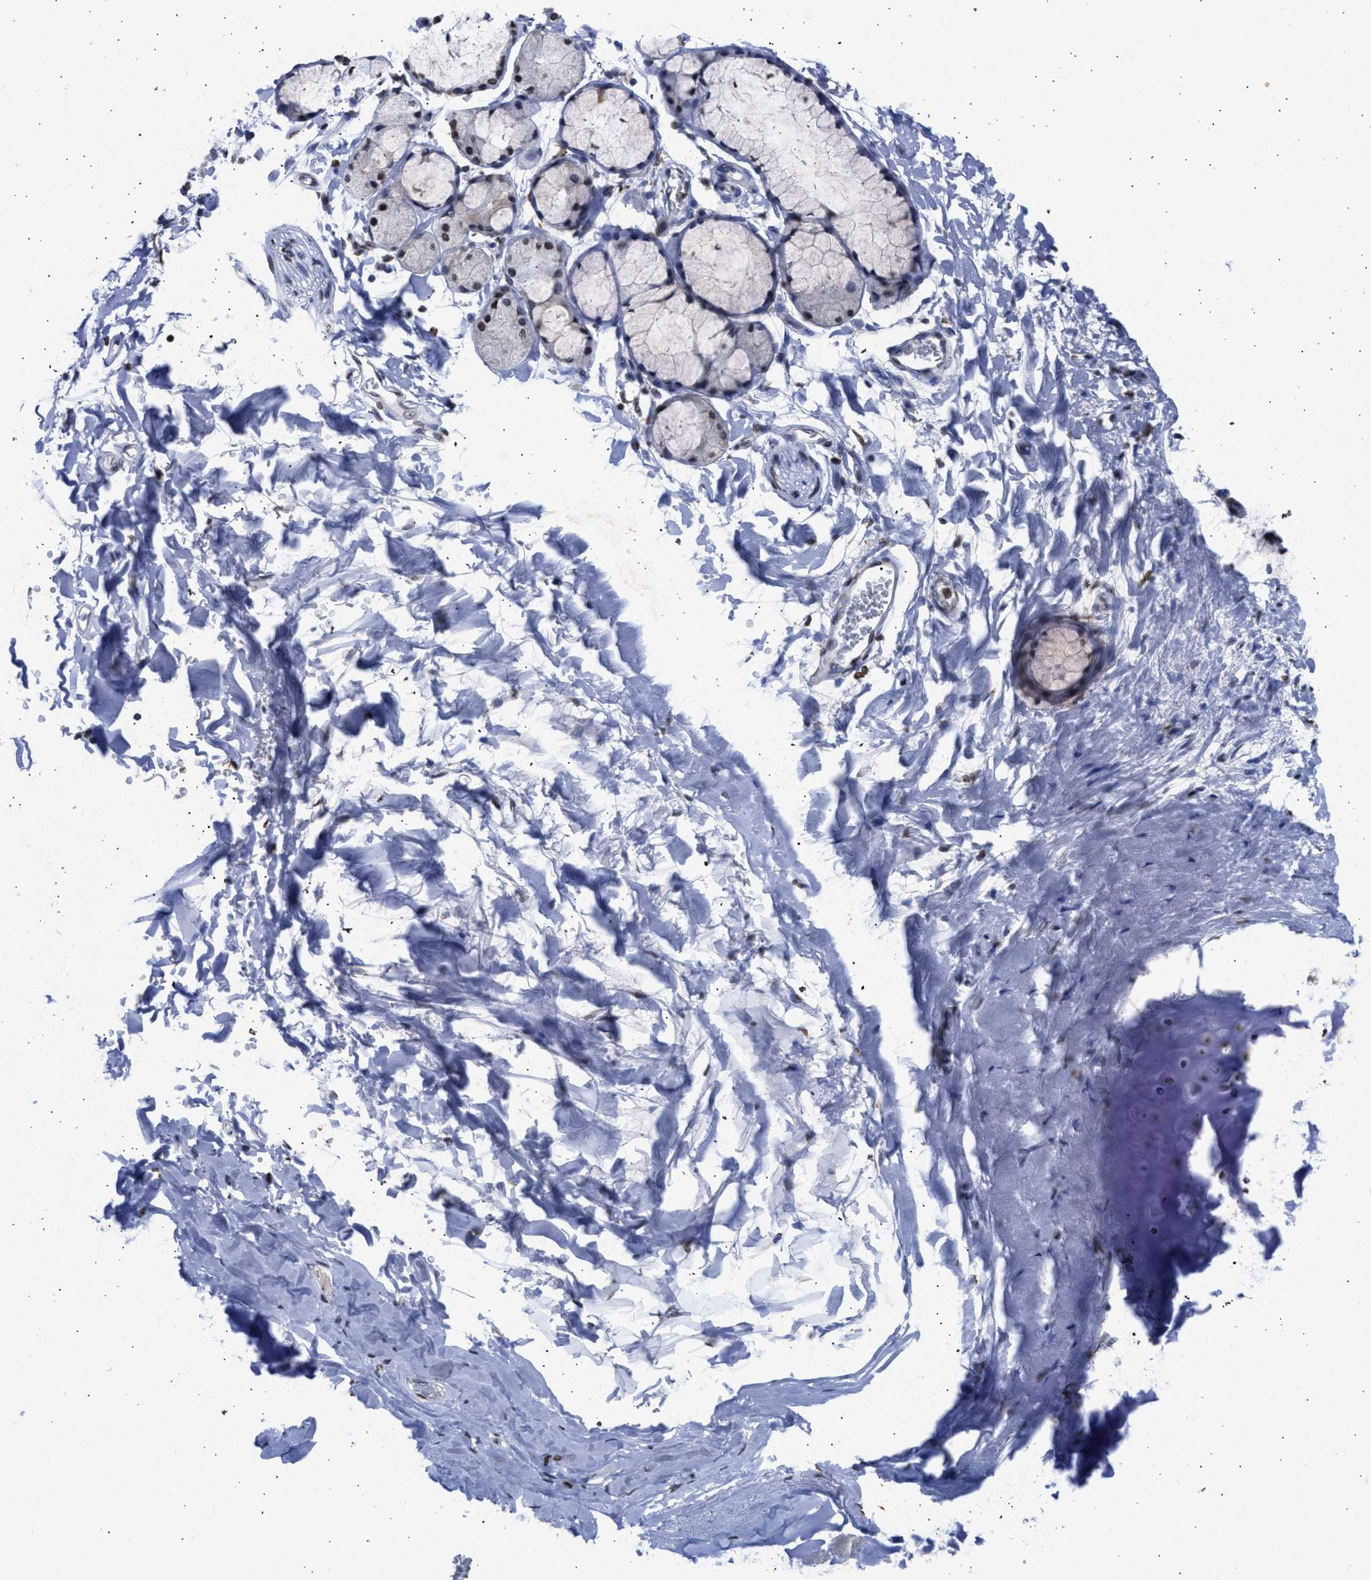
{"staining": {"intensity": "negative", "quantity": "none", "location": "none"}, "tissue": "adipose tissue", "cell_type": "Adipocytes", "image_type": "normal", "snomed": [{"axis": "morphology", "description": "Normal tissue, NOS"}, {"axis": "topography", "description": "Cartilage tissue"}, {"axis": "topography", "description": "Bronchus"}], "caption": "This is an IHC histopathology image of benign human adipose tissue. There is no expression in adipocytes.", "gene": "NUP35", "patient": {"sex": "female", "age": 73}}